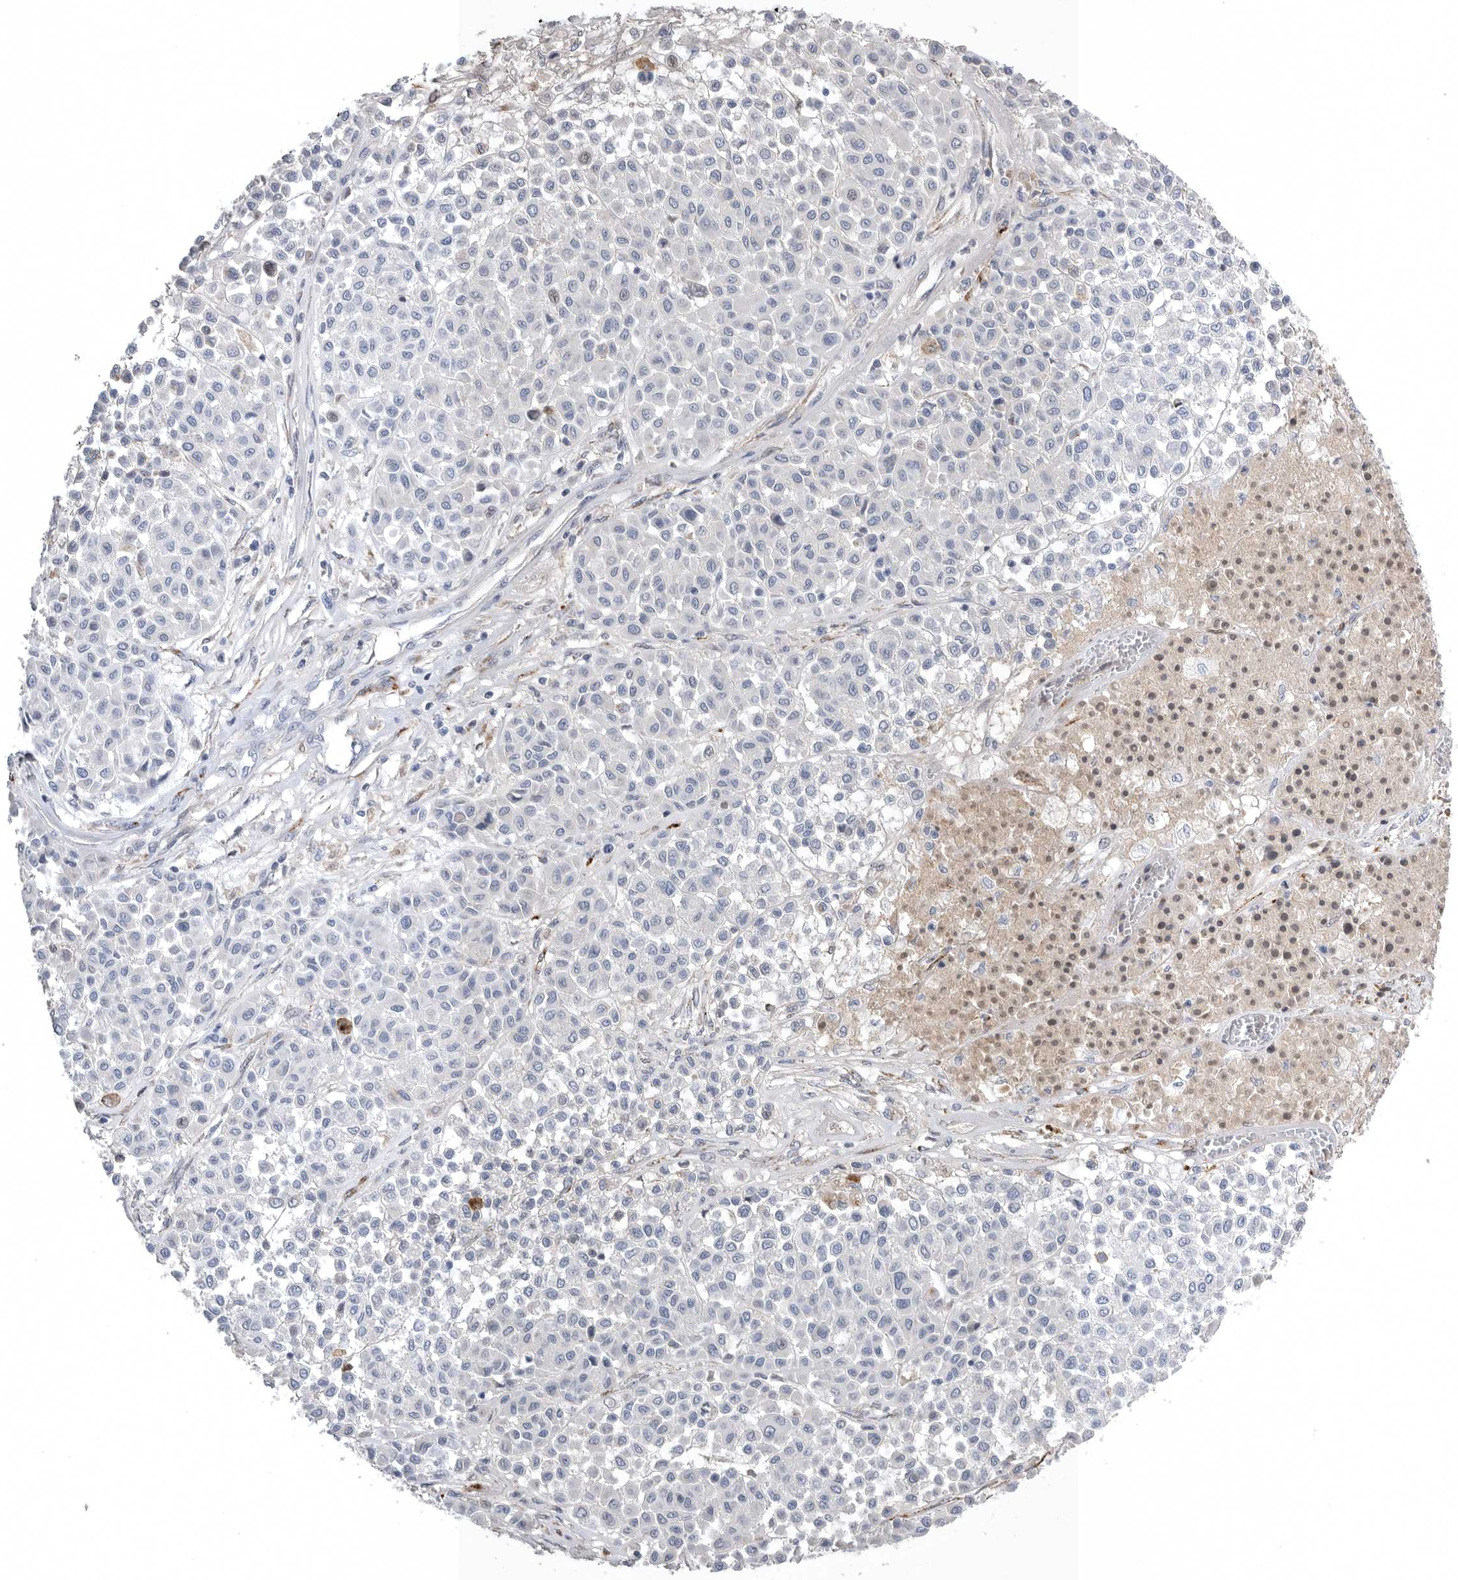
{"staining": {"intensity": "negative", "quantity": "none", "location": "none"}, "tissue": "melanoma", "cell_type": "Tumor cells", "image_type": "cancer", "snomed": [{"axis": "morphology", "description": "Malignant melanoma, Metastatic site"}, {"axis": "topography", "description": "Soft tissue"}], "caption": "Immunohistochemical staining of malignant melanoma (metastatic site) displays no significant positivity in tumor cells. (DAB IHC, high magnification).", "gene": "TIMP1", "patient": {"sex": "male", "age": 41}}